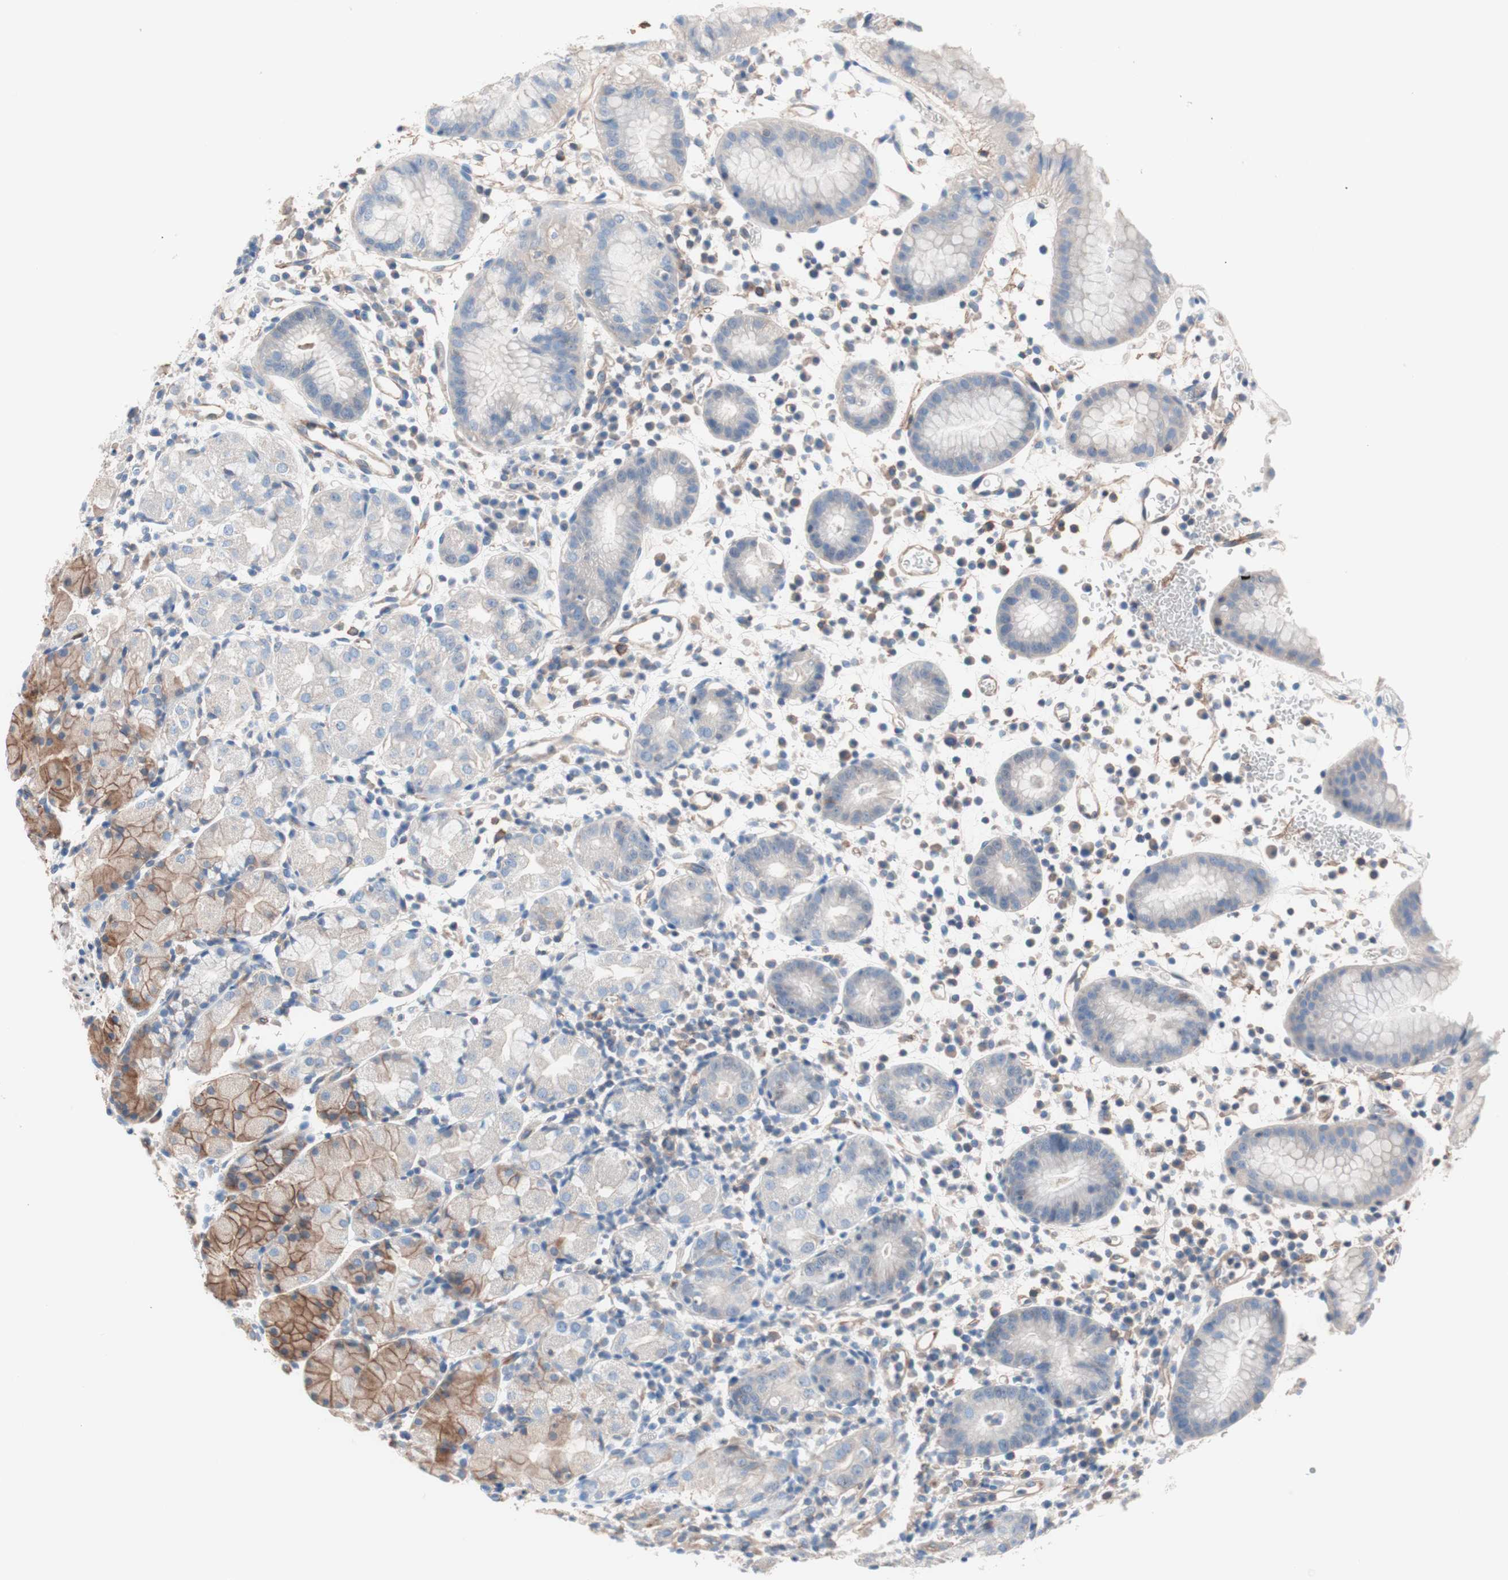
{"staining": {"intensity": "strong", "quantity": "<25%", "location": "cytoplasmic/membranous"}, "tissue": "stomach", "cell_type": "Glandular cells", "image_type": "normal", "snomed": [{"axis": "morphology", "description": "Normal tissue, NOS"}, {"axis": "topography", "description": "Stomach"}, {"axis": "topography", "description": "Stomach, lower"}], "caption": "The histopathology image displays immunohistochemical staining of unremarkable stomach. There is strong cytoplasmic/membranous expression is present in about <25% of glandular cells.", "gene": "GPR160", "patient": {"sex": "female", "age": 75}}